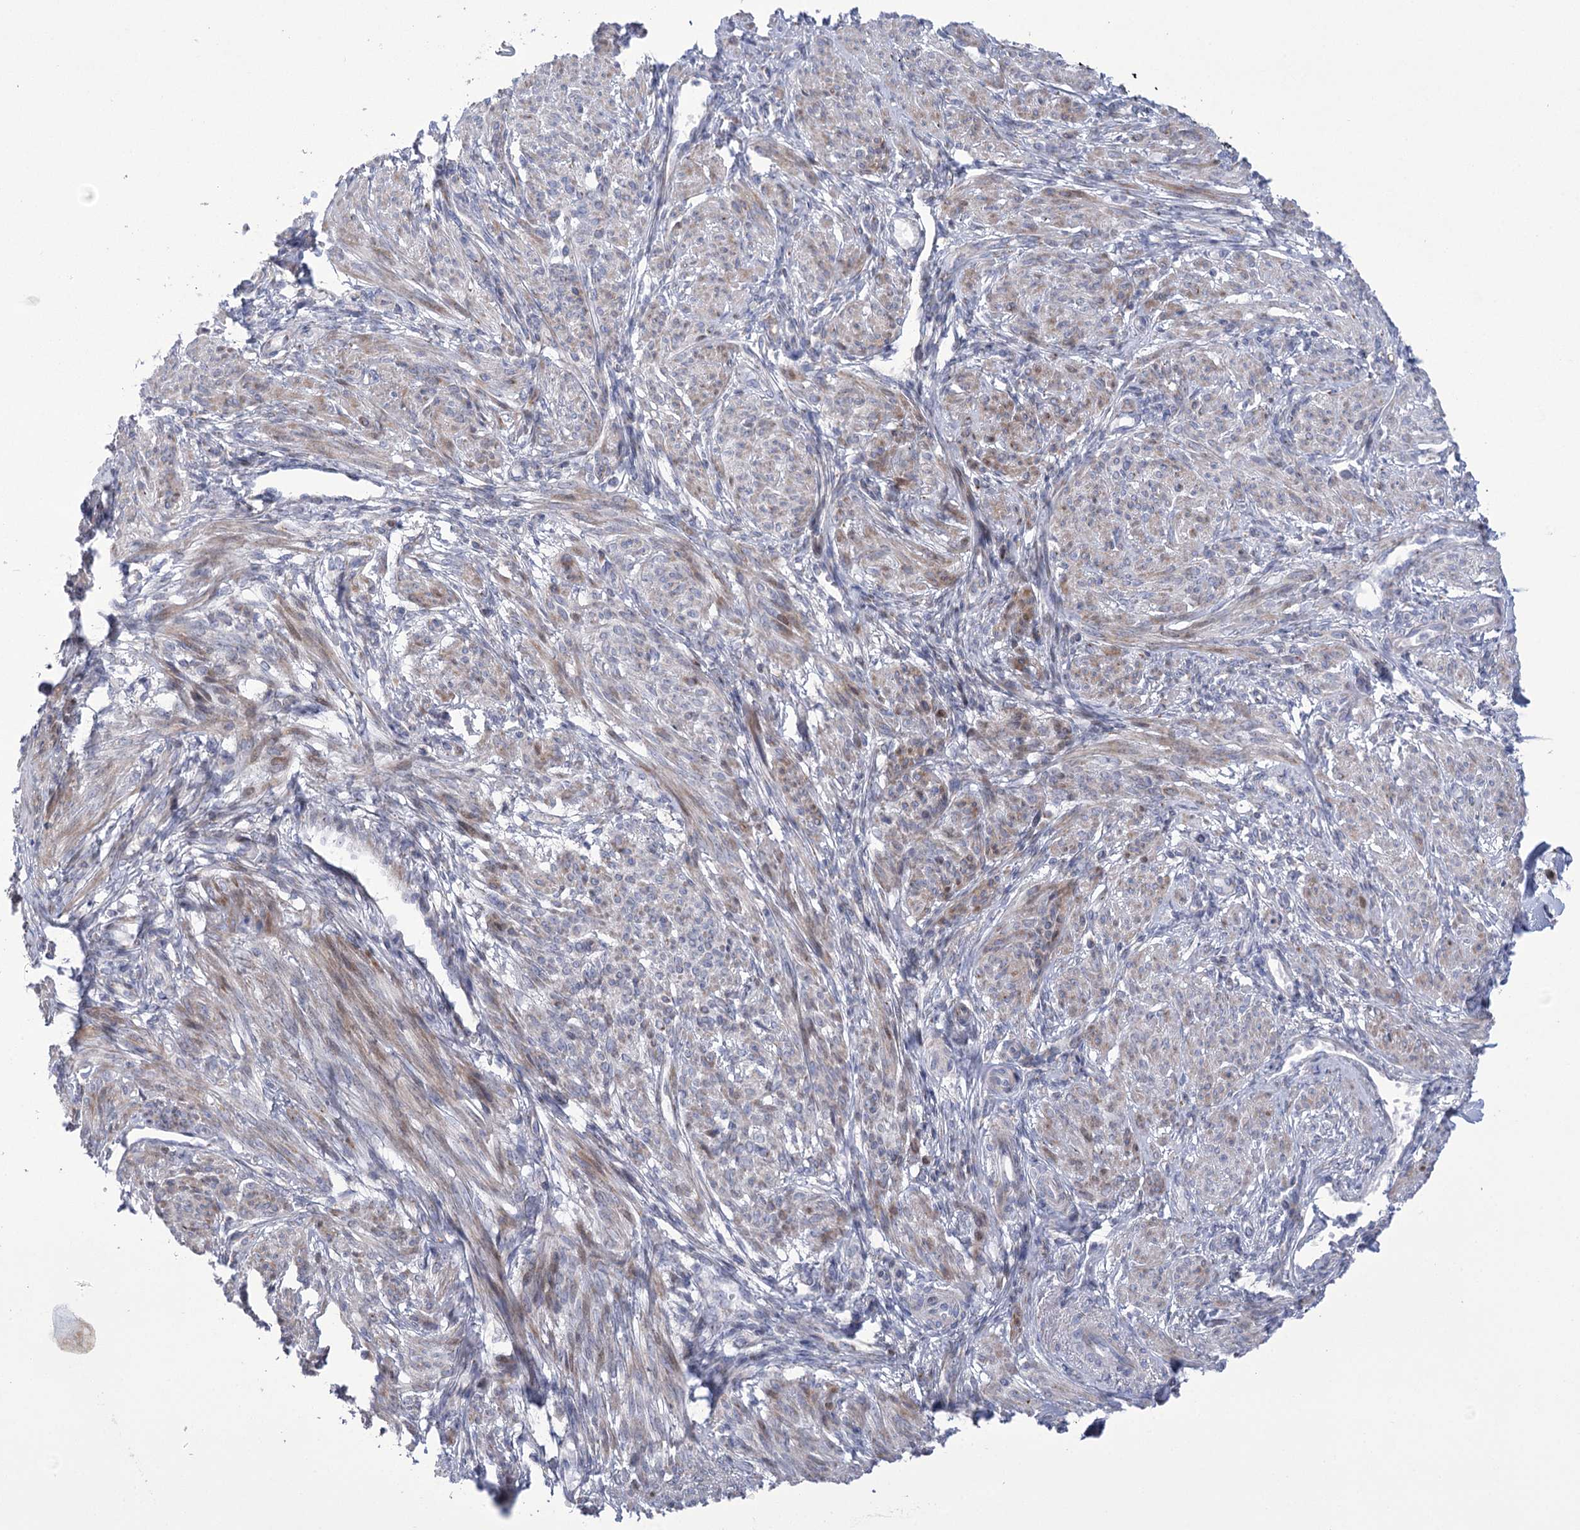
{"staining": {"intensity": "weak", "quantity": "25%-75%", "location": "cytoplasmic/membranous"}, "tissue": "smooth muscle", "cell_type": "Smooth muscle cells", "image_type": "normal", "snomed": [{"axis": "morphology", "description": "Normal tissue, NOS"}, {"axis": "topography", "description": "Smooth muscle"}], "caption": "High-power microscopy captured an immunohistochemistry (IHC) histopathology image of unremarkable smooth muscle, revealing weak cytoplasmic/membranous positivity in approximately 25%-75% of smooth muscle cells. The staining was performed using DAB (3,3'-diaminobenzidine) to visualize the protein expression in brown, while the nuclei were stained in blue with hematoxylin (Magnification: 20x).", "gene": "NME7", "patient": {"sex": "female", "age": 39}}